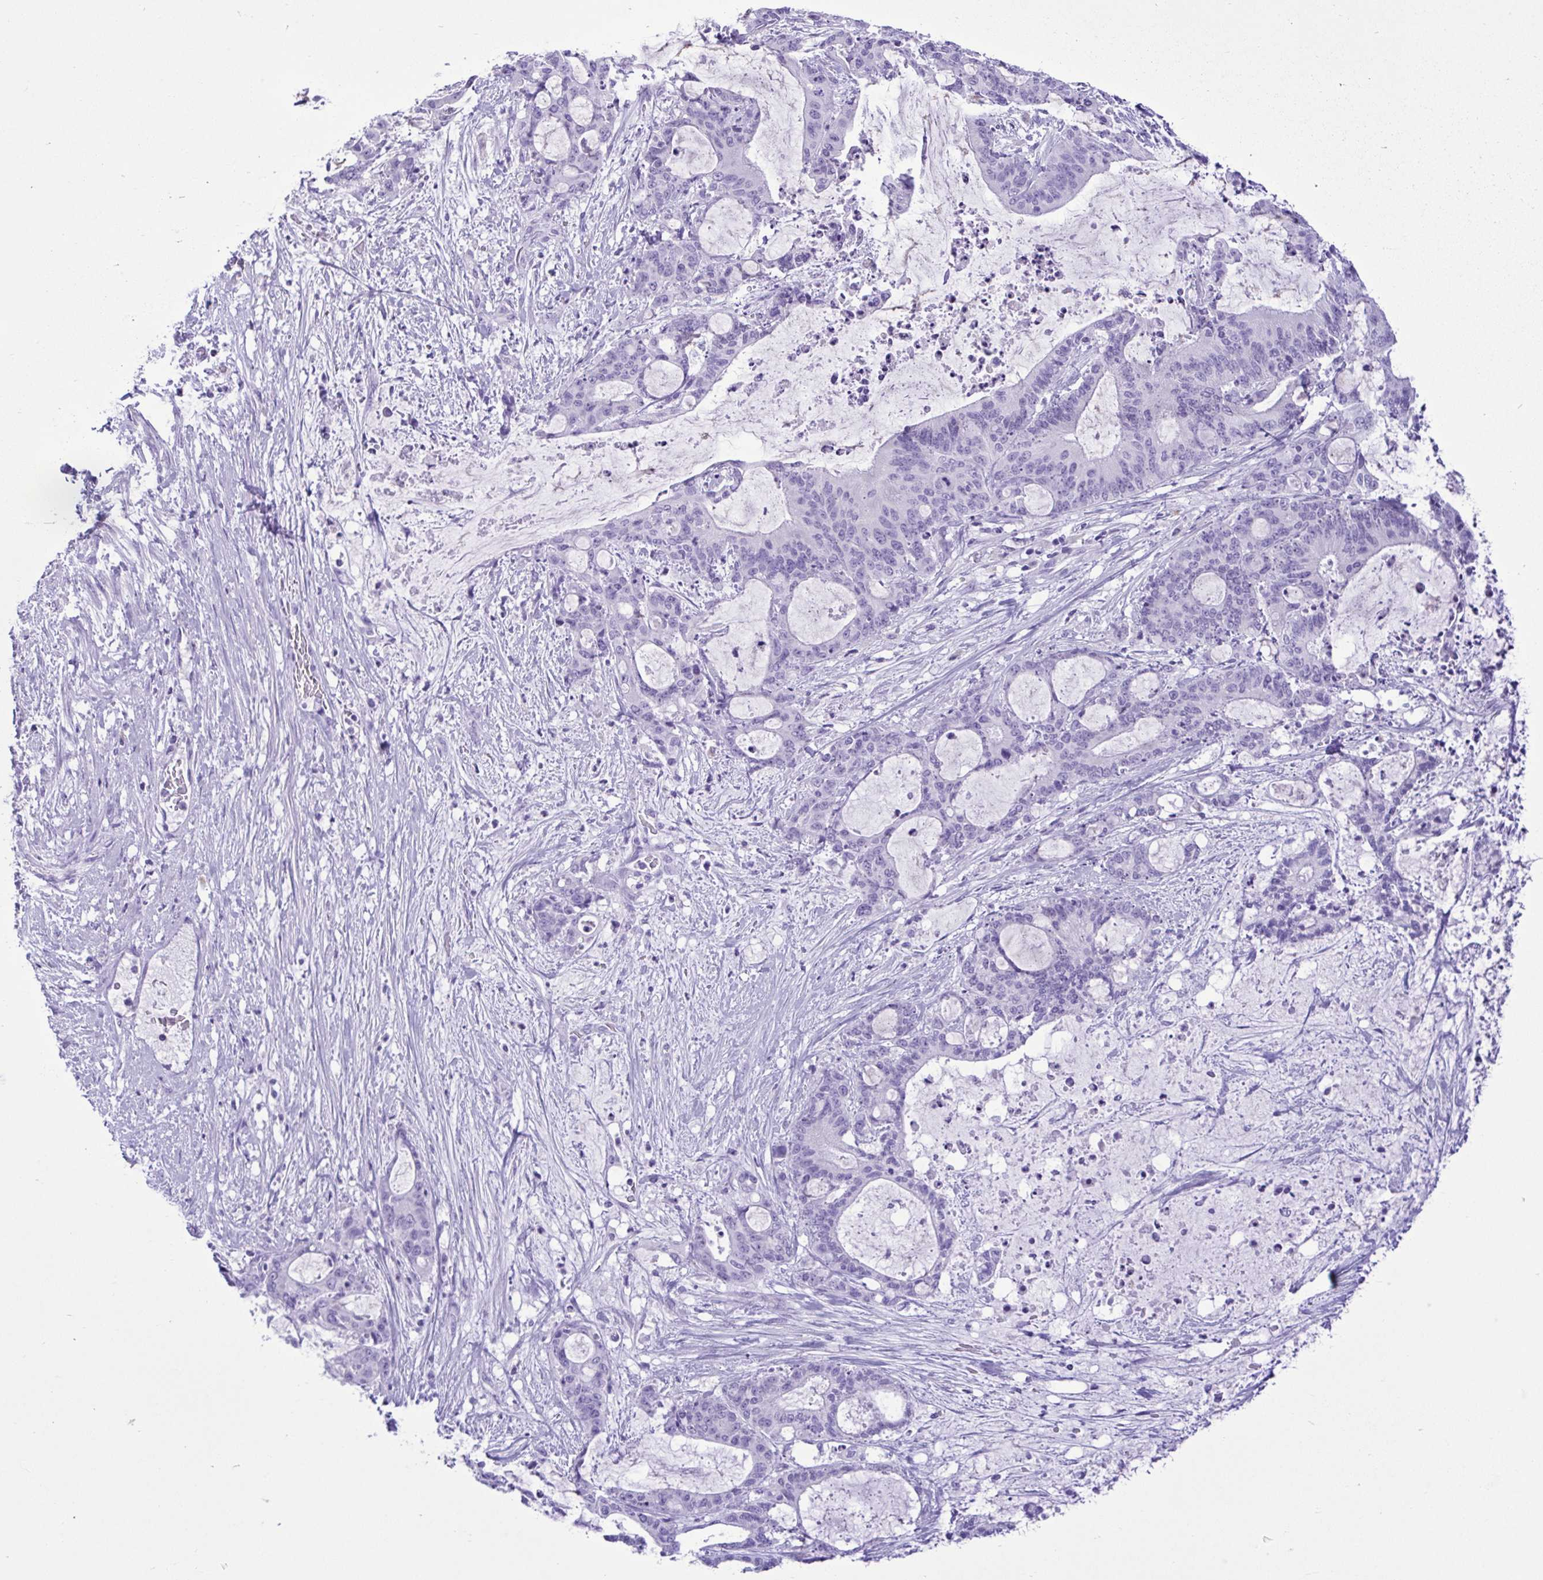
{"staining": {"intensity": "negative", "quantity": "none", "location": "none"}, "tissue": "liver cancer", "cell_type": "Tumor cells", "image_type": "cancer", "snomed": [{"axis": "morphology", "description": "Normal tissue, NOS"}, {"axis": "morphology", "description": "Cholangiocarcinoma"}, {"axis": "topography", "description": "Liver"}, {"axis": "topography", "description": "Peripheral nerve tissue"}], "caption": "Protein analysis of liver cholangiocarcinoma demonstrates no significant expression in tumor cells.", "gene": "SPATA16", "patient": {"sex": "female", "age": 73}}